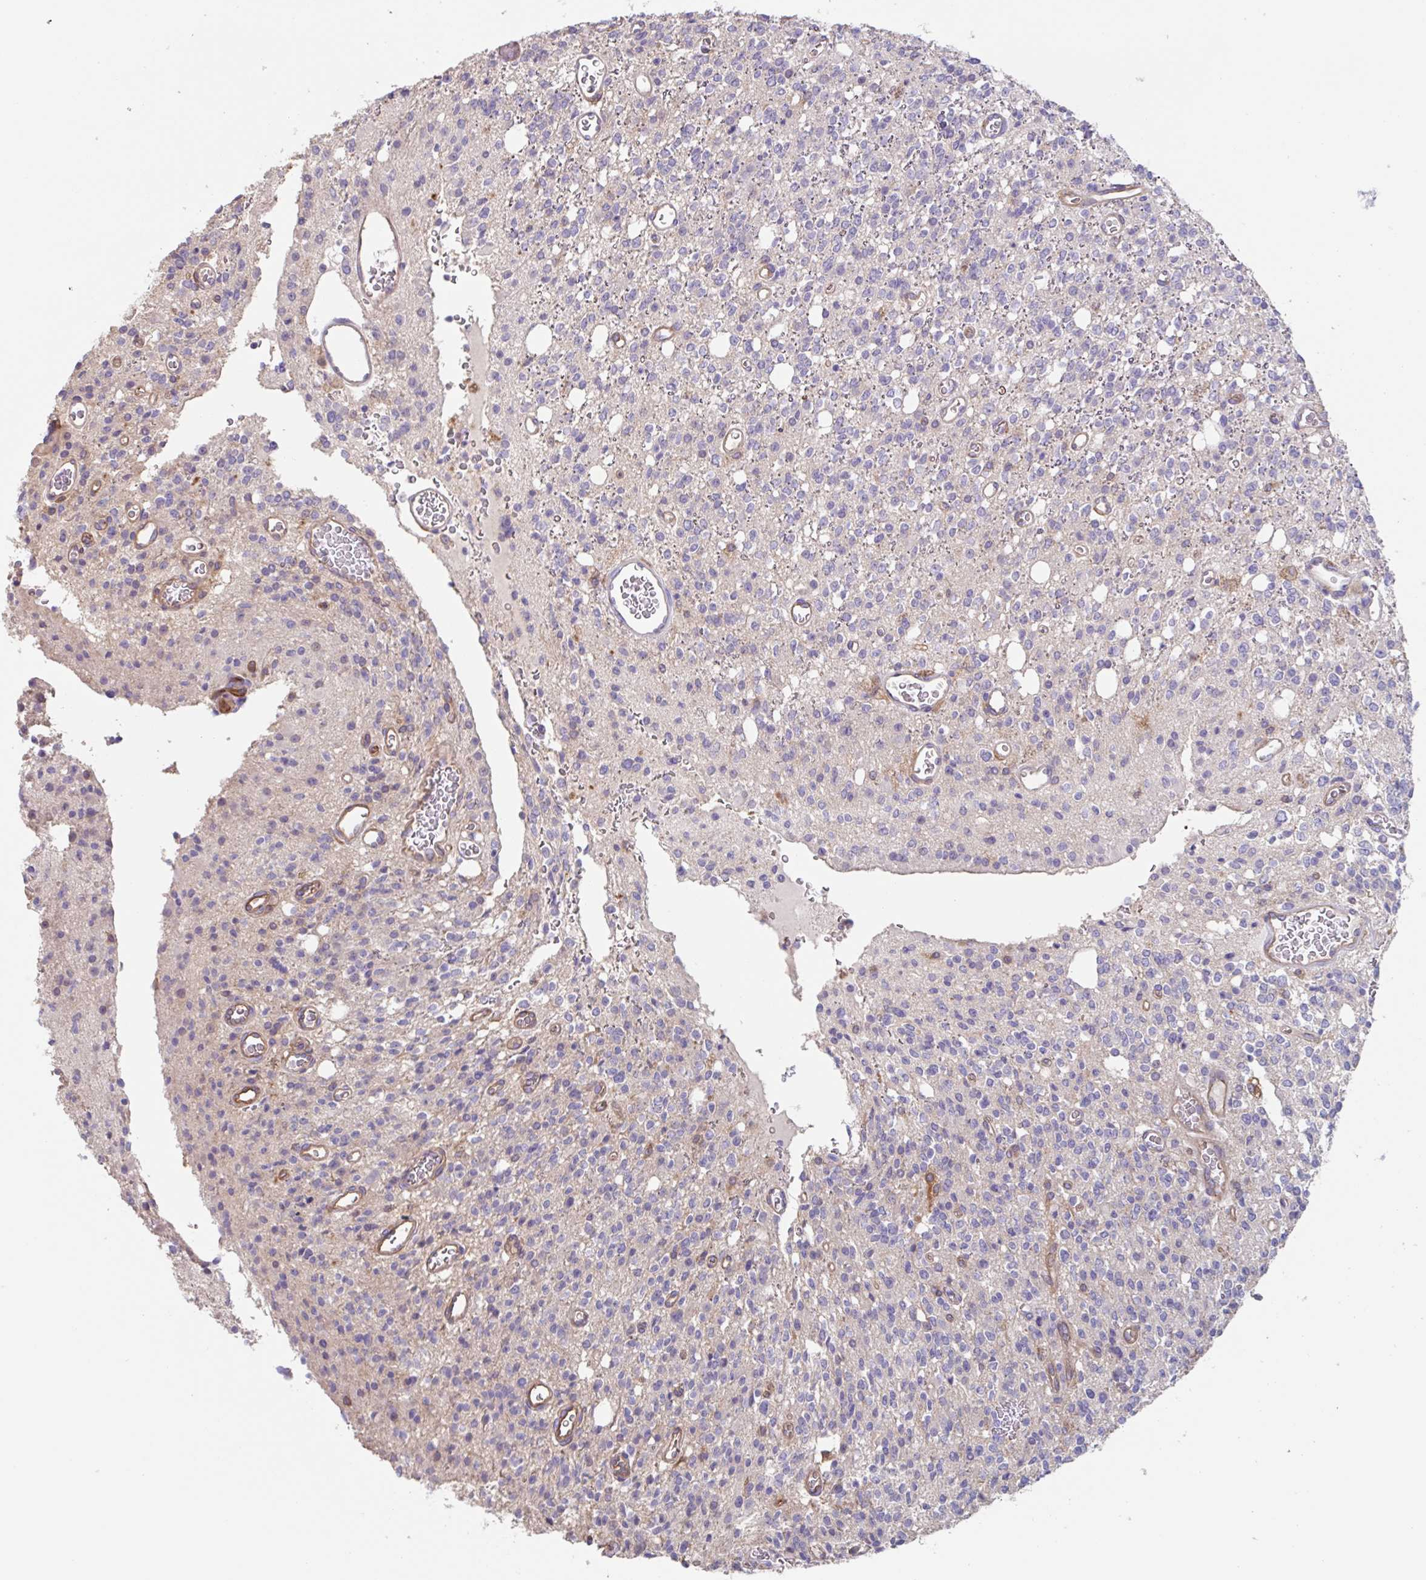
{"staining": {"intensity": "negative", "quantity": "none", "location": "none"}, "tissue": "glioma", "cell_type": "Tumor cells", "image_type": "cancer", "snomed": [{"axis": "morphology", "description": "Glioma, malignant, High grade"}, {"axis": "topography", "description": "Brain"}], "caption": "Protein analysis of malignant glioma (high-grade) shows no significant expression in tumor cells.", "gene": "EHD4", "patient": {"sex": "male", "age": 34}}